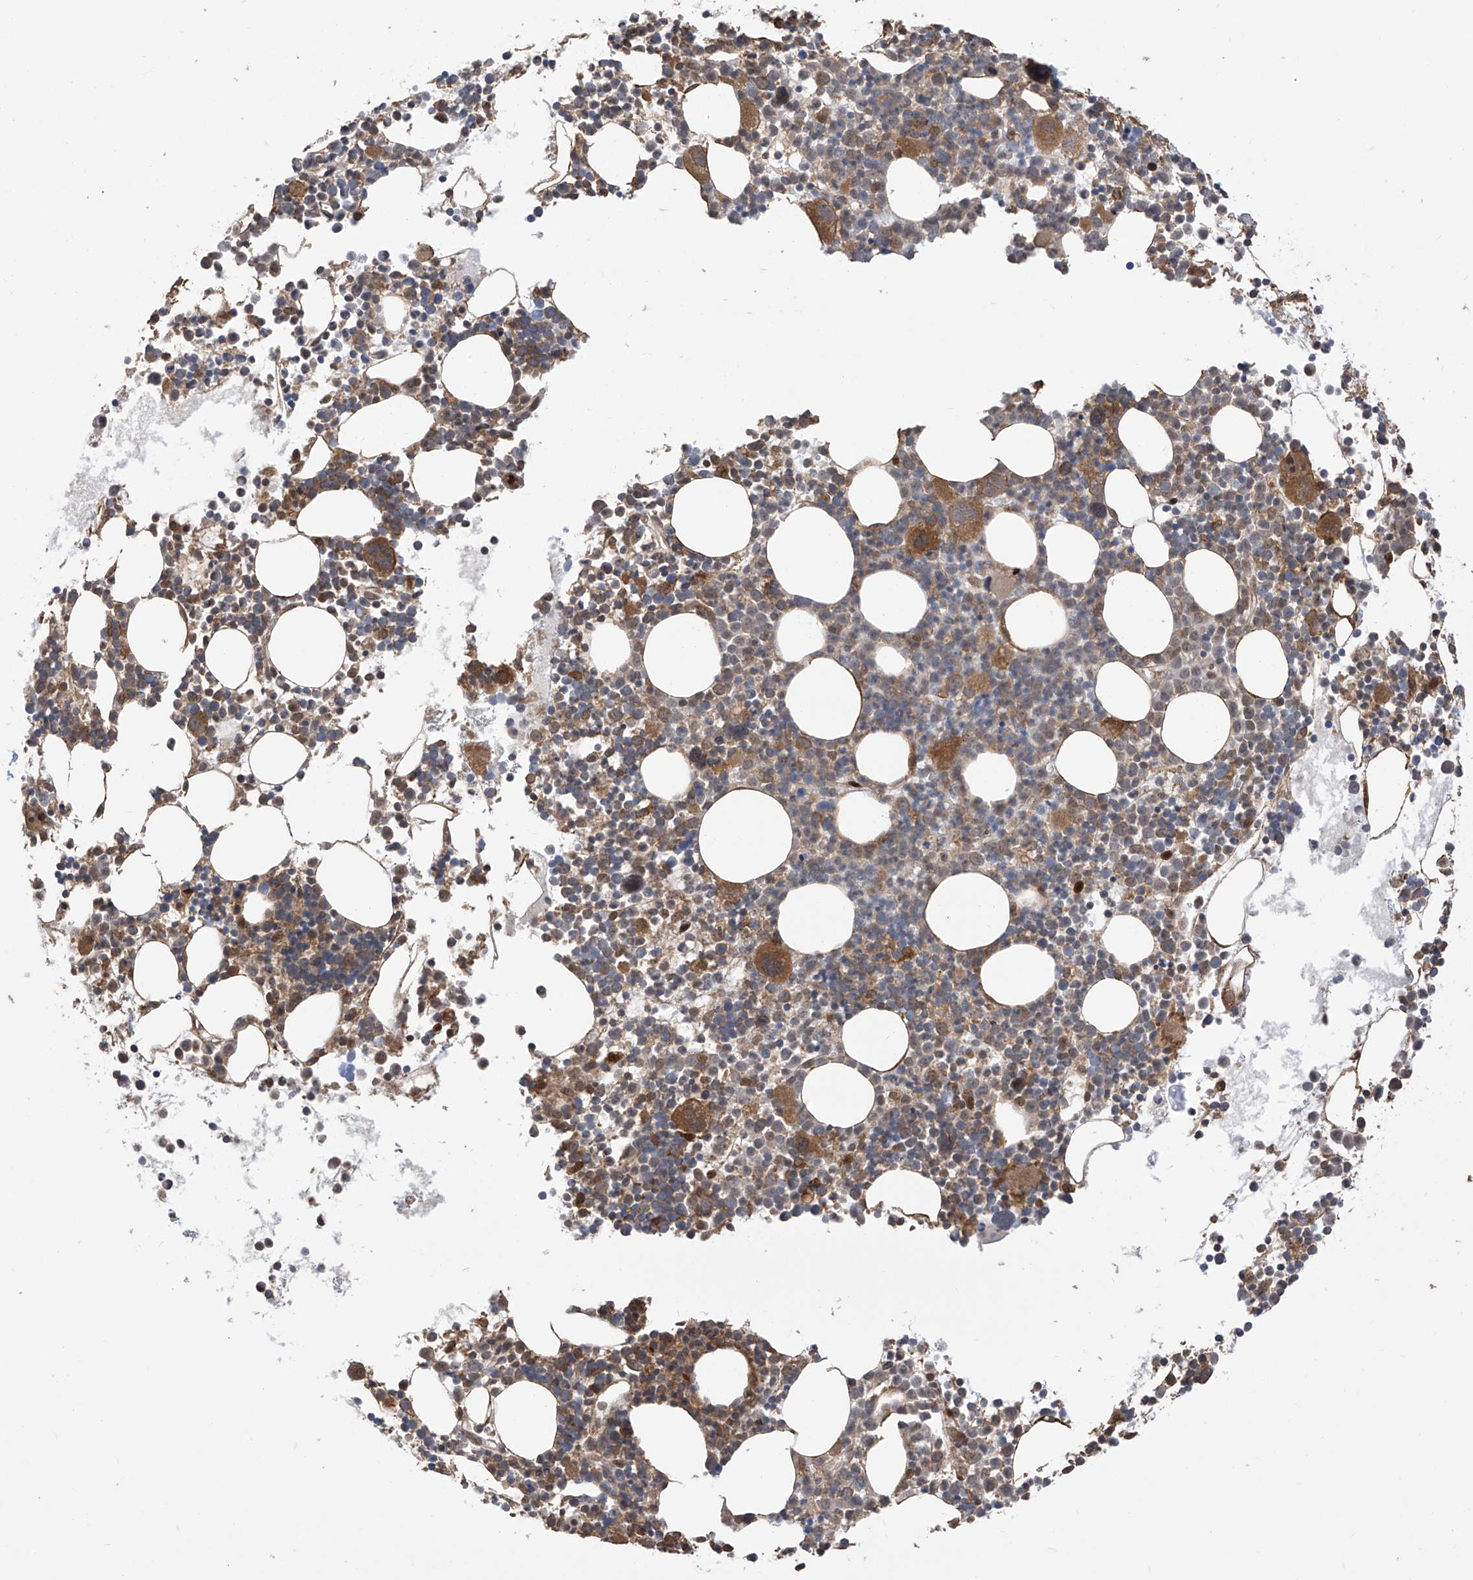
{"staining": {"intensity": "moderate", "quantity": "25%-75%", "location": "cytoplasmic/membranous"}, "tissue": "bone marrow", "cell_type": "Hematopoietic cells", "image_type": "normal", "snomed": [{"axis": "morphology", "description": "Normal tissue, NOS"}, {"axis": "topography", "description": "Bone marrow"}], "caption": "Immunohistochemistry micrograph of normal bone marrow: bone marrow stained using IHC reveals medium levels of moderate protein expression localized specifically in the cytoplasmic/membranous of hematopoietic cells, appearing as a cytoplasmic/membranous brown color.", "gene": "LATS1", "patient": {"sex": "female", "age": 62}}